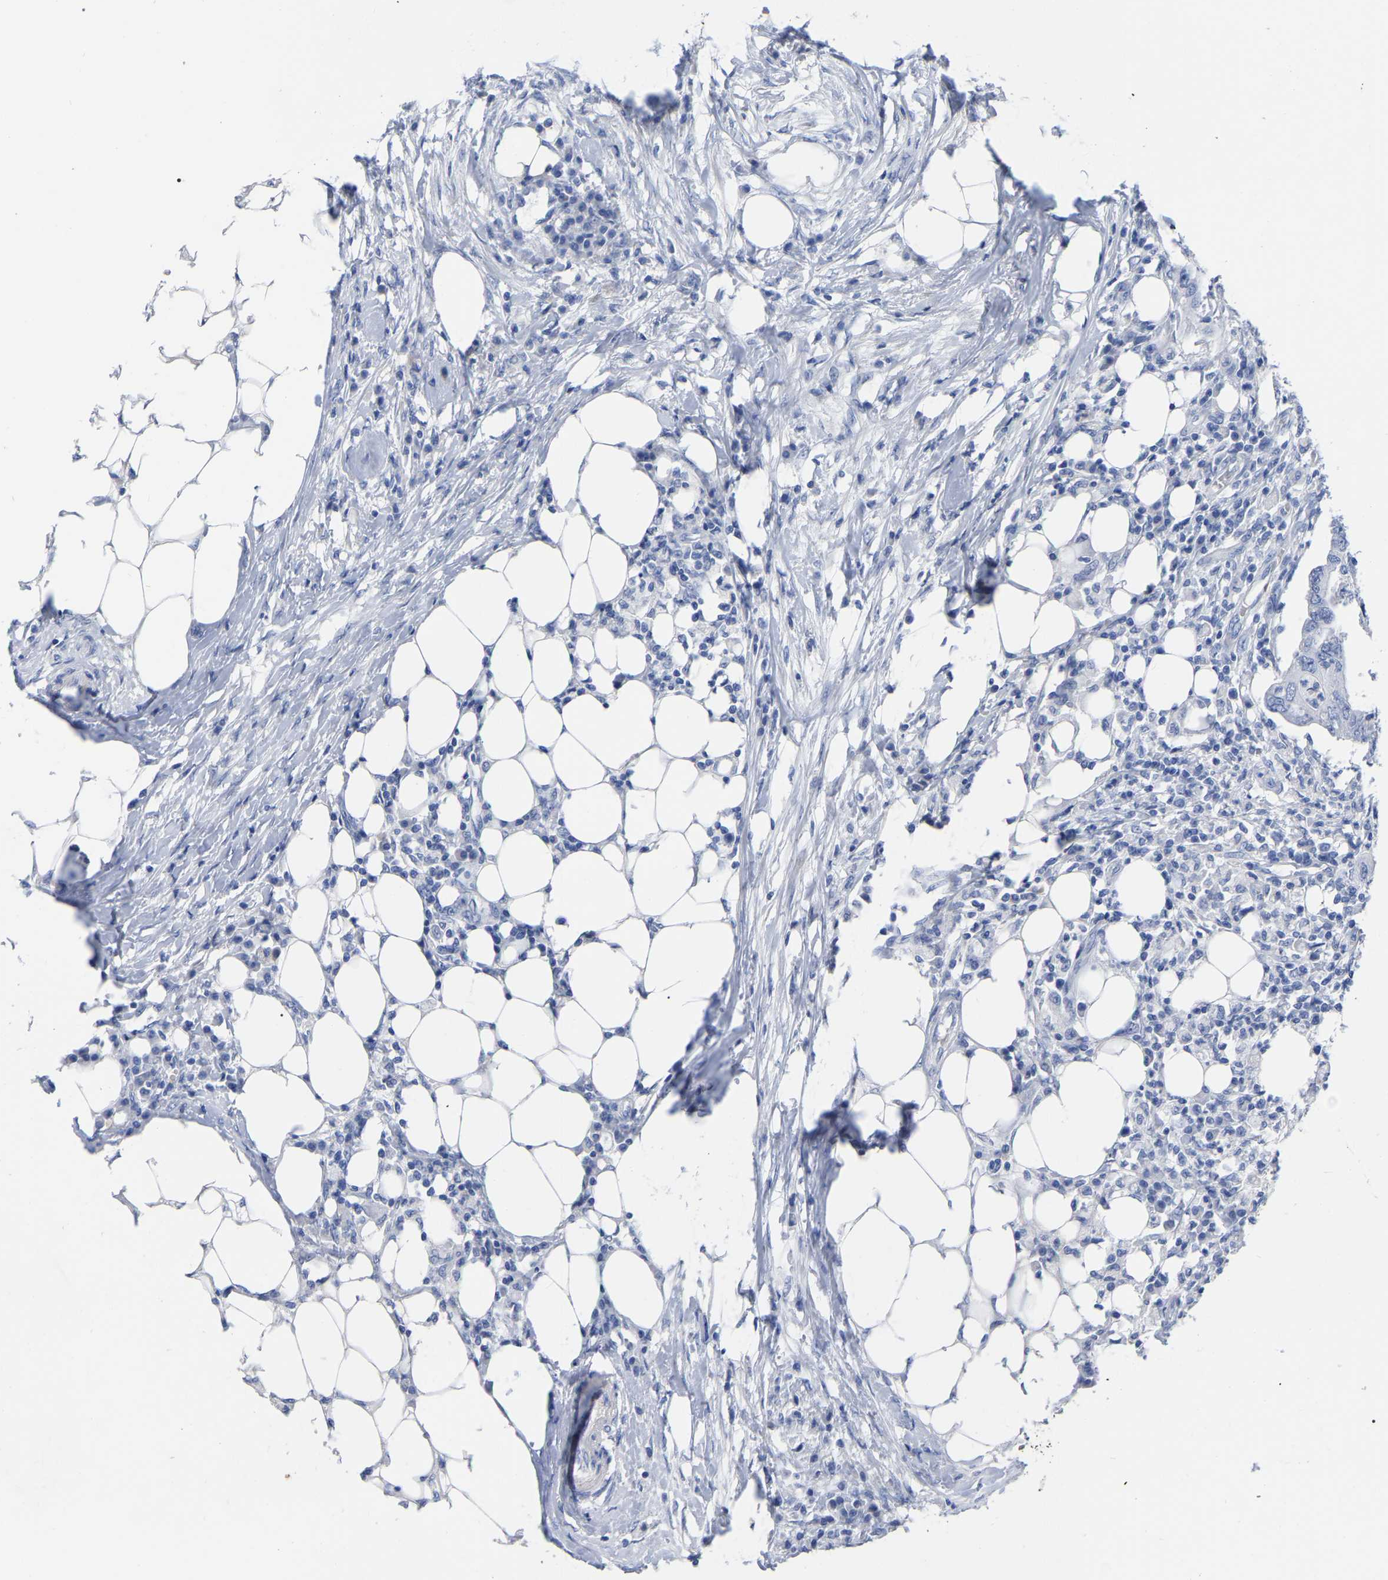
{"staining": {"intensity": "negative", "quantity": "none", "location": "none"}, "tissue": "colorectal cancer", "cell_type": "Tumor cells", "image_type": "cancer", "snomed": [{"axis": "morphology", "description": "Adenocarcinoma, NOS"}, {"axis": "topography", "description": "Colon"}], "caption": "Immunohistochemistry (IHC) photomicrograph of human colorectal adenocarcinoma stained for a protein (brown), which reveals no expression in tumor cells.", "gene": "HAPLN1", "patient": {"sex": "male", "age": 71}}